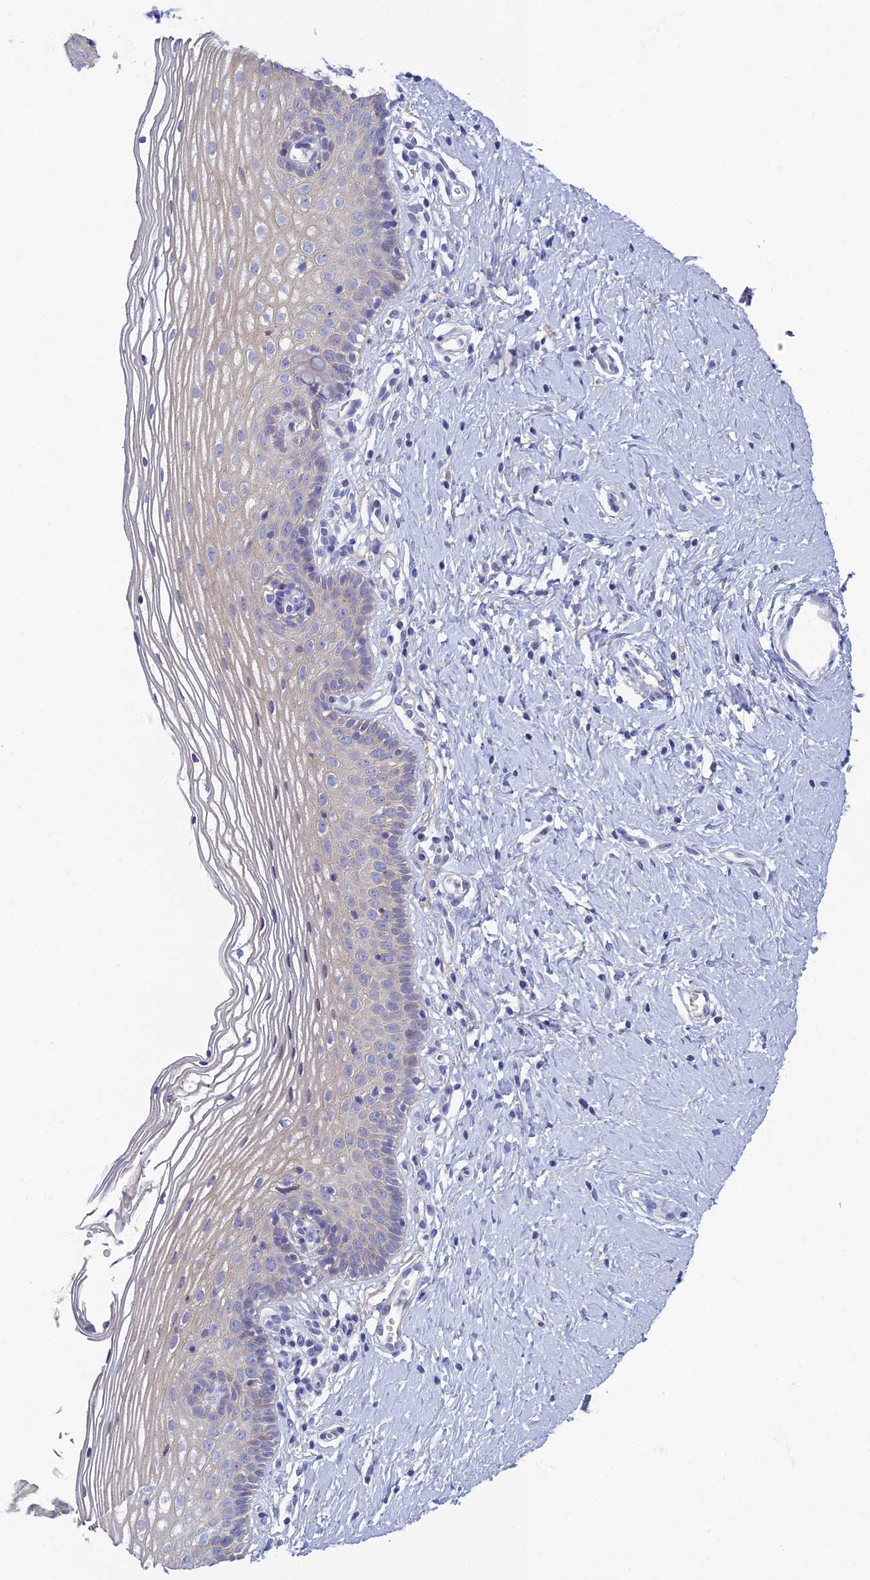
{"staining": {"intensity": "weak", "quantity": "<25%", "location": "cytoplasmic/membranous"}, "tissue": "vagina", "cell_type": "Squamous epithelial cells", "image_type": "normal", "snomed": [{"axis": "morphology", "description": "Normal tissue, NOS"}, {"axis": "topography", "description": "Vagina"}], "caption": "IHC histopathology image of unremarkable vagina stained for a protein (brown), which displays no positivity in squamous epithelial cells. Brightfield microscopy of immunohistochemistry stained with DAB (3,3'-diaminobenzidine) (brown) and hematoxylin (blue), captured at high magnification.", "gene": "NEURL1", "patient": {"sex": "female", "age": 32}}